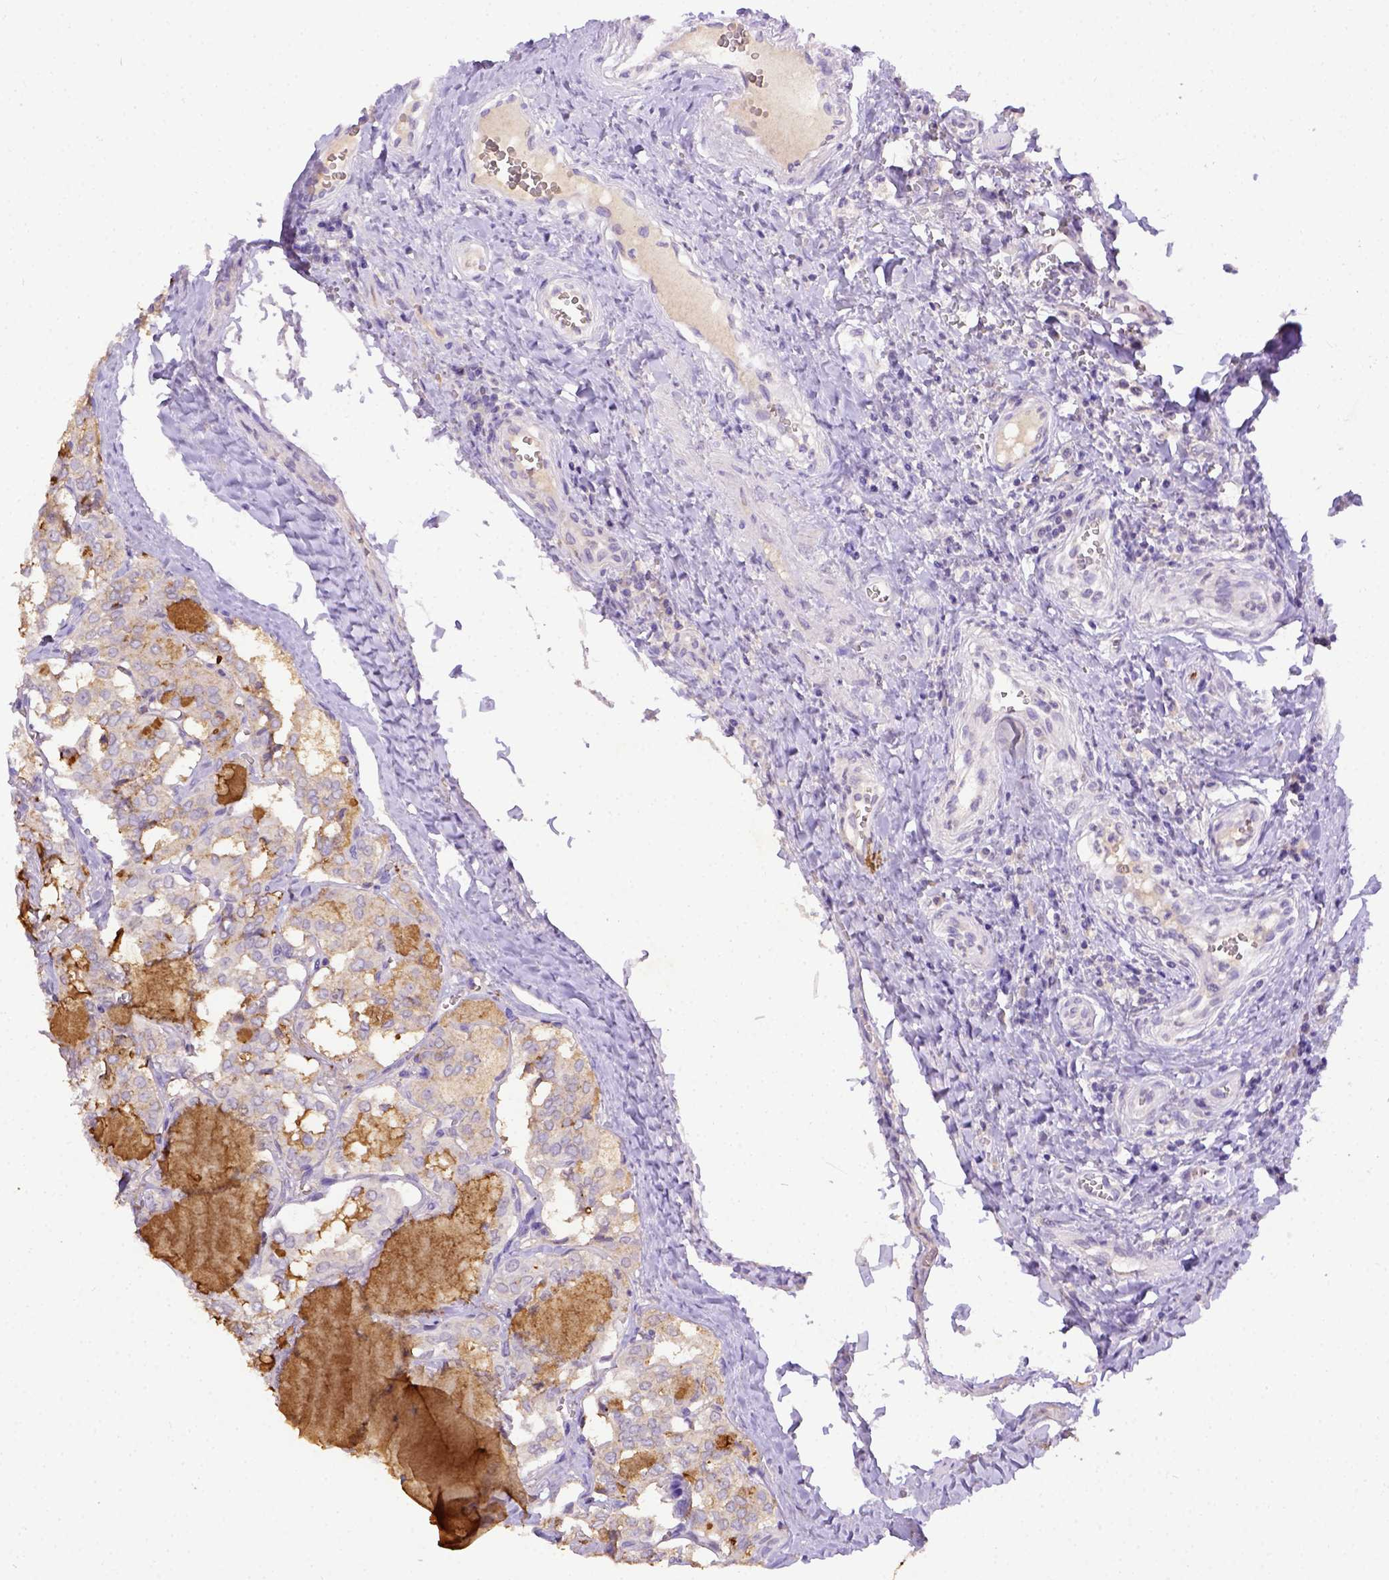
{"staining": {"intensity": "negative", "quantity": "none", "location": "none"}, "tissue": "thyroid cancer", "cell_type": "Tumor cells", "image_type": "cancer", "snomed": [{"axis": "morphology", "description": "Papillary adenocarcinoma, NOS"}, {"axis": "topography", "description": "Thyroid gland"}], "caption": "Histopathology image shows no significant protein positivity in tumor cells of thyroid cancer (papillary adenocarcinoma).", "gene": "B3GAT1", "patient": {"sex": "female", "age": 41}}